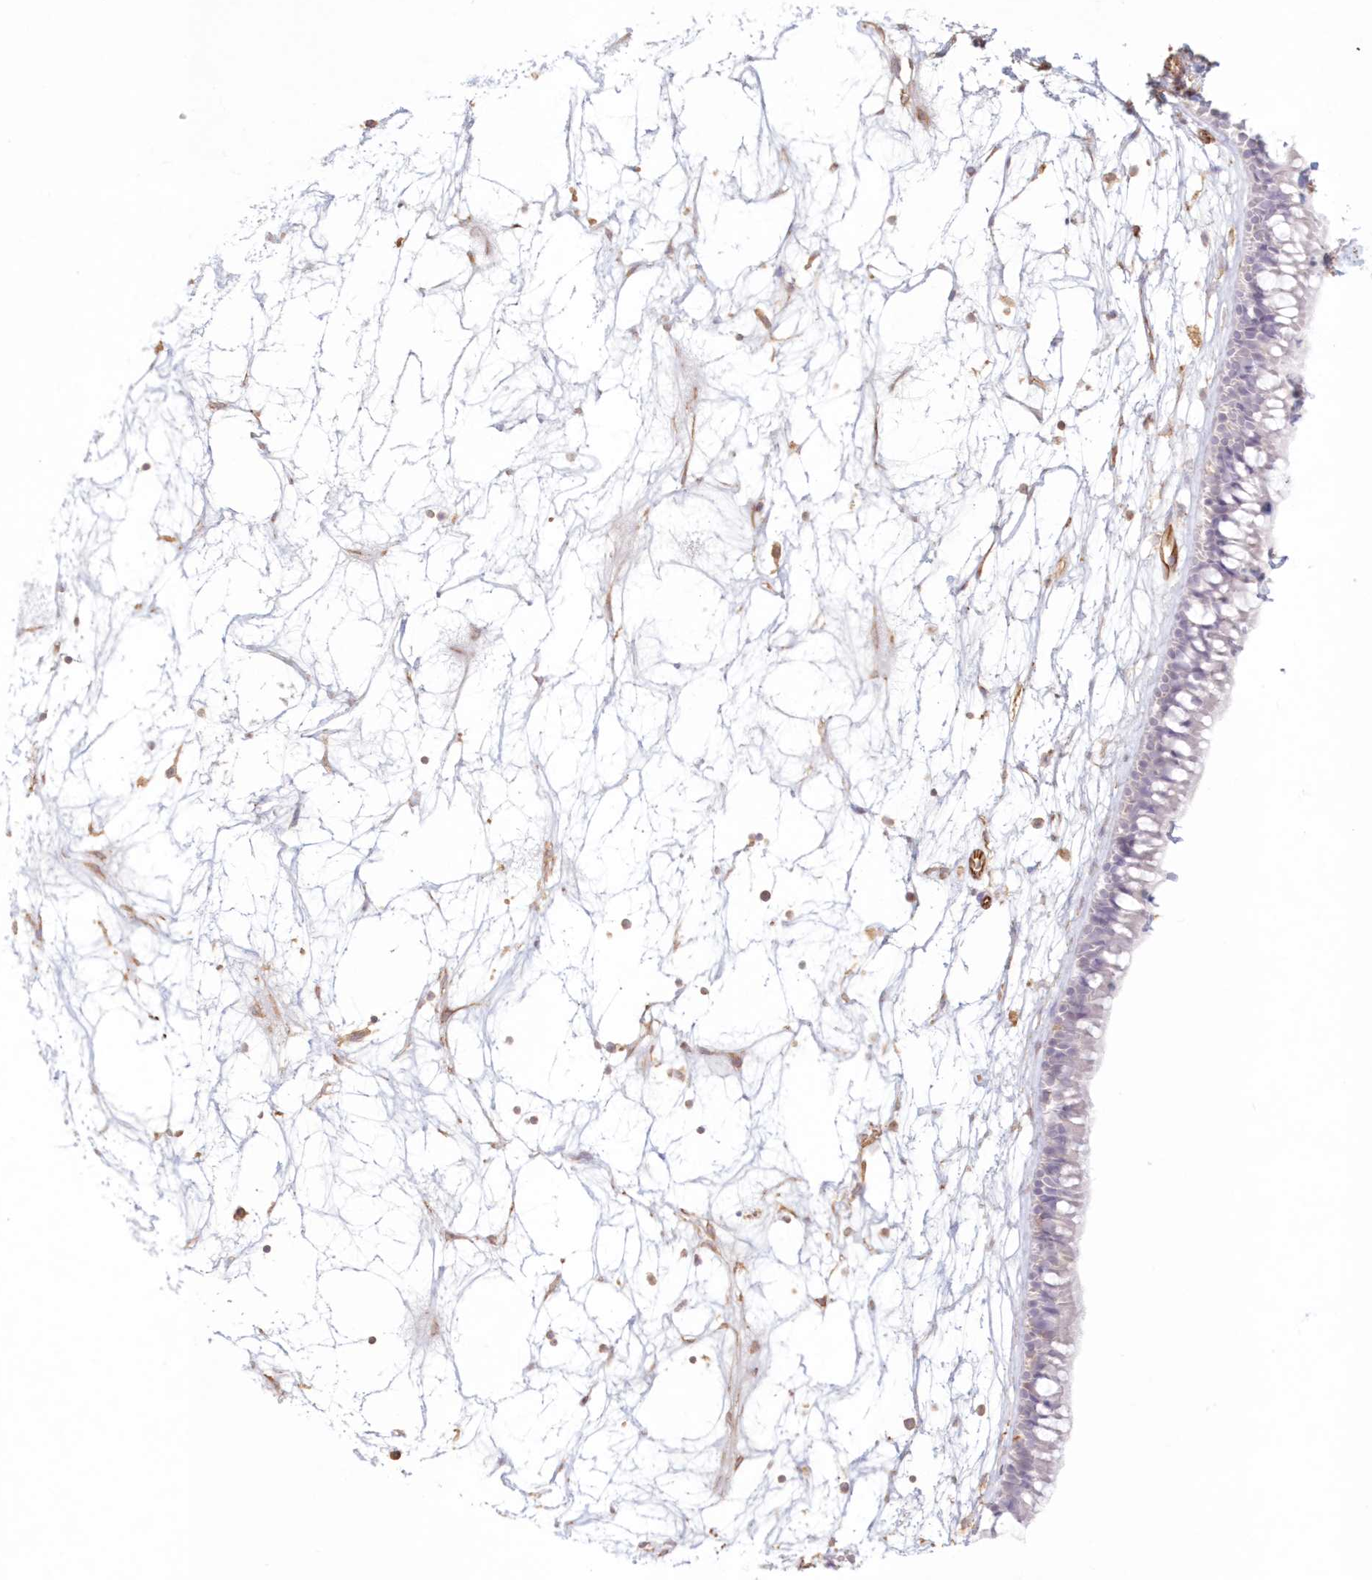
{"staining": {"intensity": "negative", "quantity": "none", "location": "none"}, "tissue": "nasopharynx", "cell_type": "Respiratory epithelial cells", "image_type": "normal", "snomed": [{"axis": "morphology", "description": "Normal tissue, NOS"}, {"axis": "topography", "description": "Nasopharynx"}], "caption": "A histopathology image of human nasopharynx is negative for staining in respiratory epithelial cells. The staining is performed using DAB (3,3'-diaminobenzidine) brown chromogen with nuclei counter-stained in using hematoxylin.", "gene": "DMRTB1", "patient": {"sex": "male", "age": 64}}